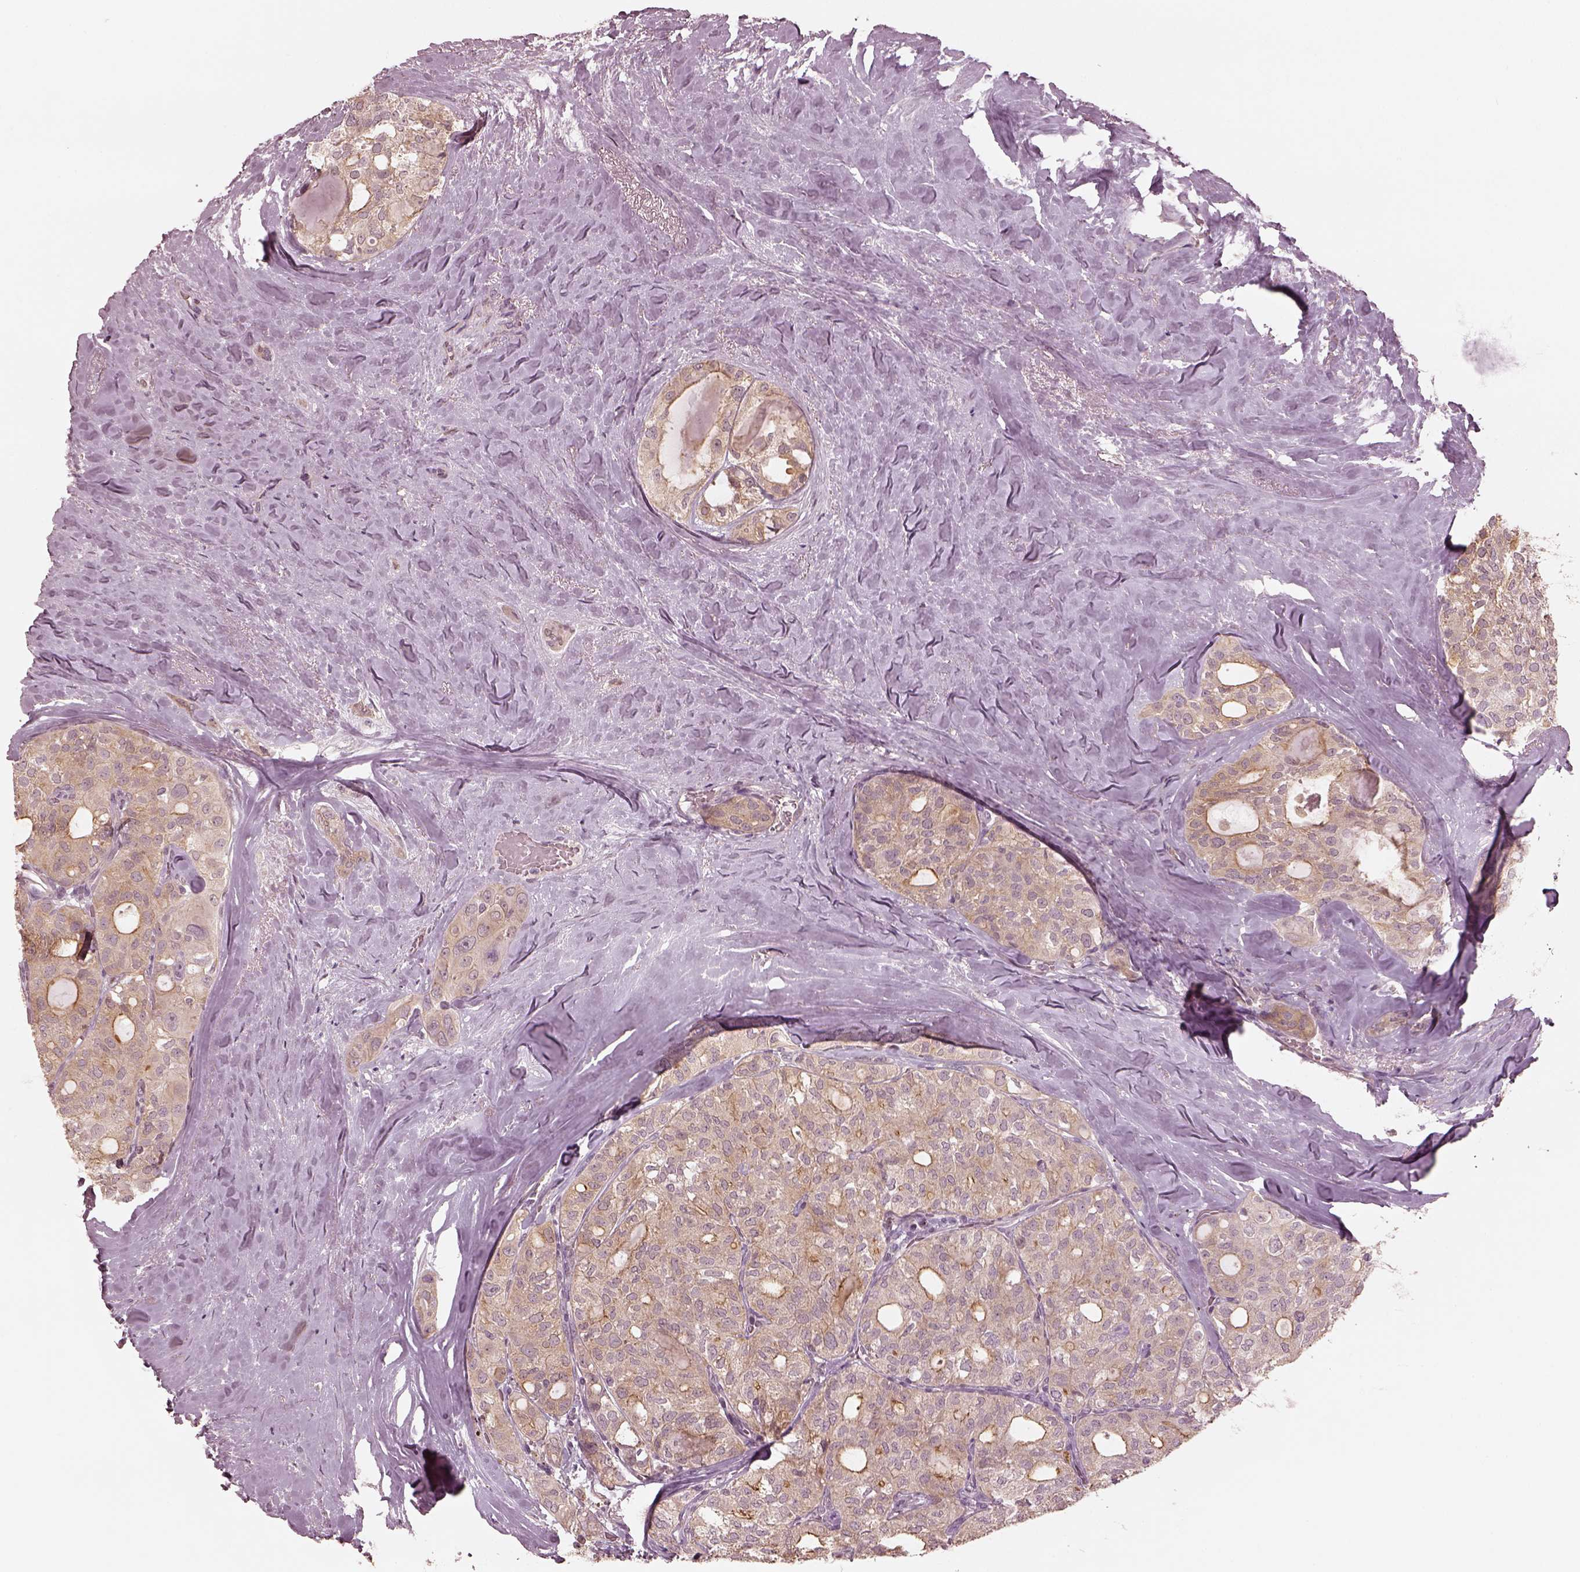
{"staining": {"intensity": "weak", "quantity": ">75%", "location": "cytoplasmic/membranous"}, "tissue": "thyroid cancer", "cell_type": "Tumor cells", "image_type": "cancer", "snomed": [{"axis": "morphology", "description": "Follicular adenoma carcinoma, NOS"}, {"axis": "topography", "description": "Thyroid gland"}], "caption": "Protein expression analysis of human thyroid cancer reveals weak cytoplasmic/membranous positivity in about >75% of tumor cells. The staining is performed using DAB (3,3'-diaminobenzidine) brown chromogen to label protein expression. The nuclei are counter-stained blue using hematoxylin.", "gene": "IQCB1", "patient": {"sex": "male", "age": 75}}